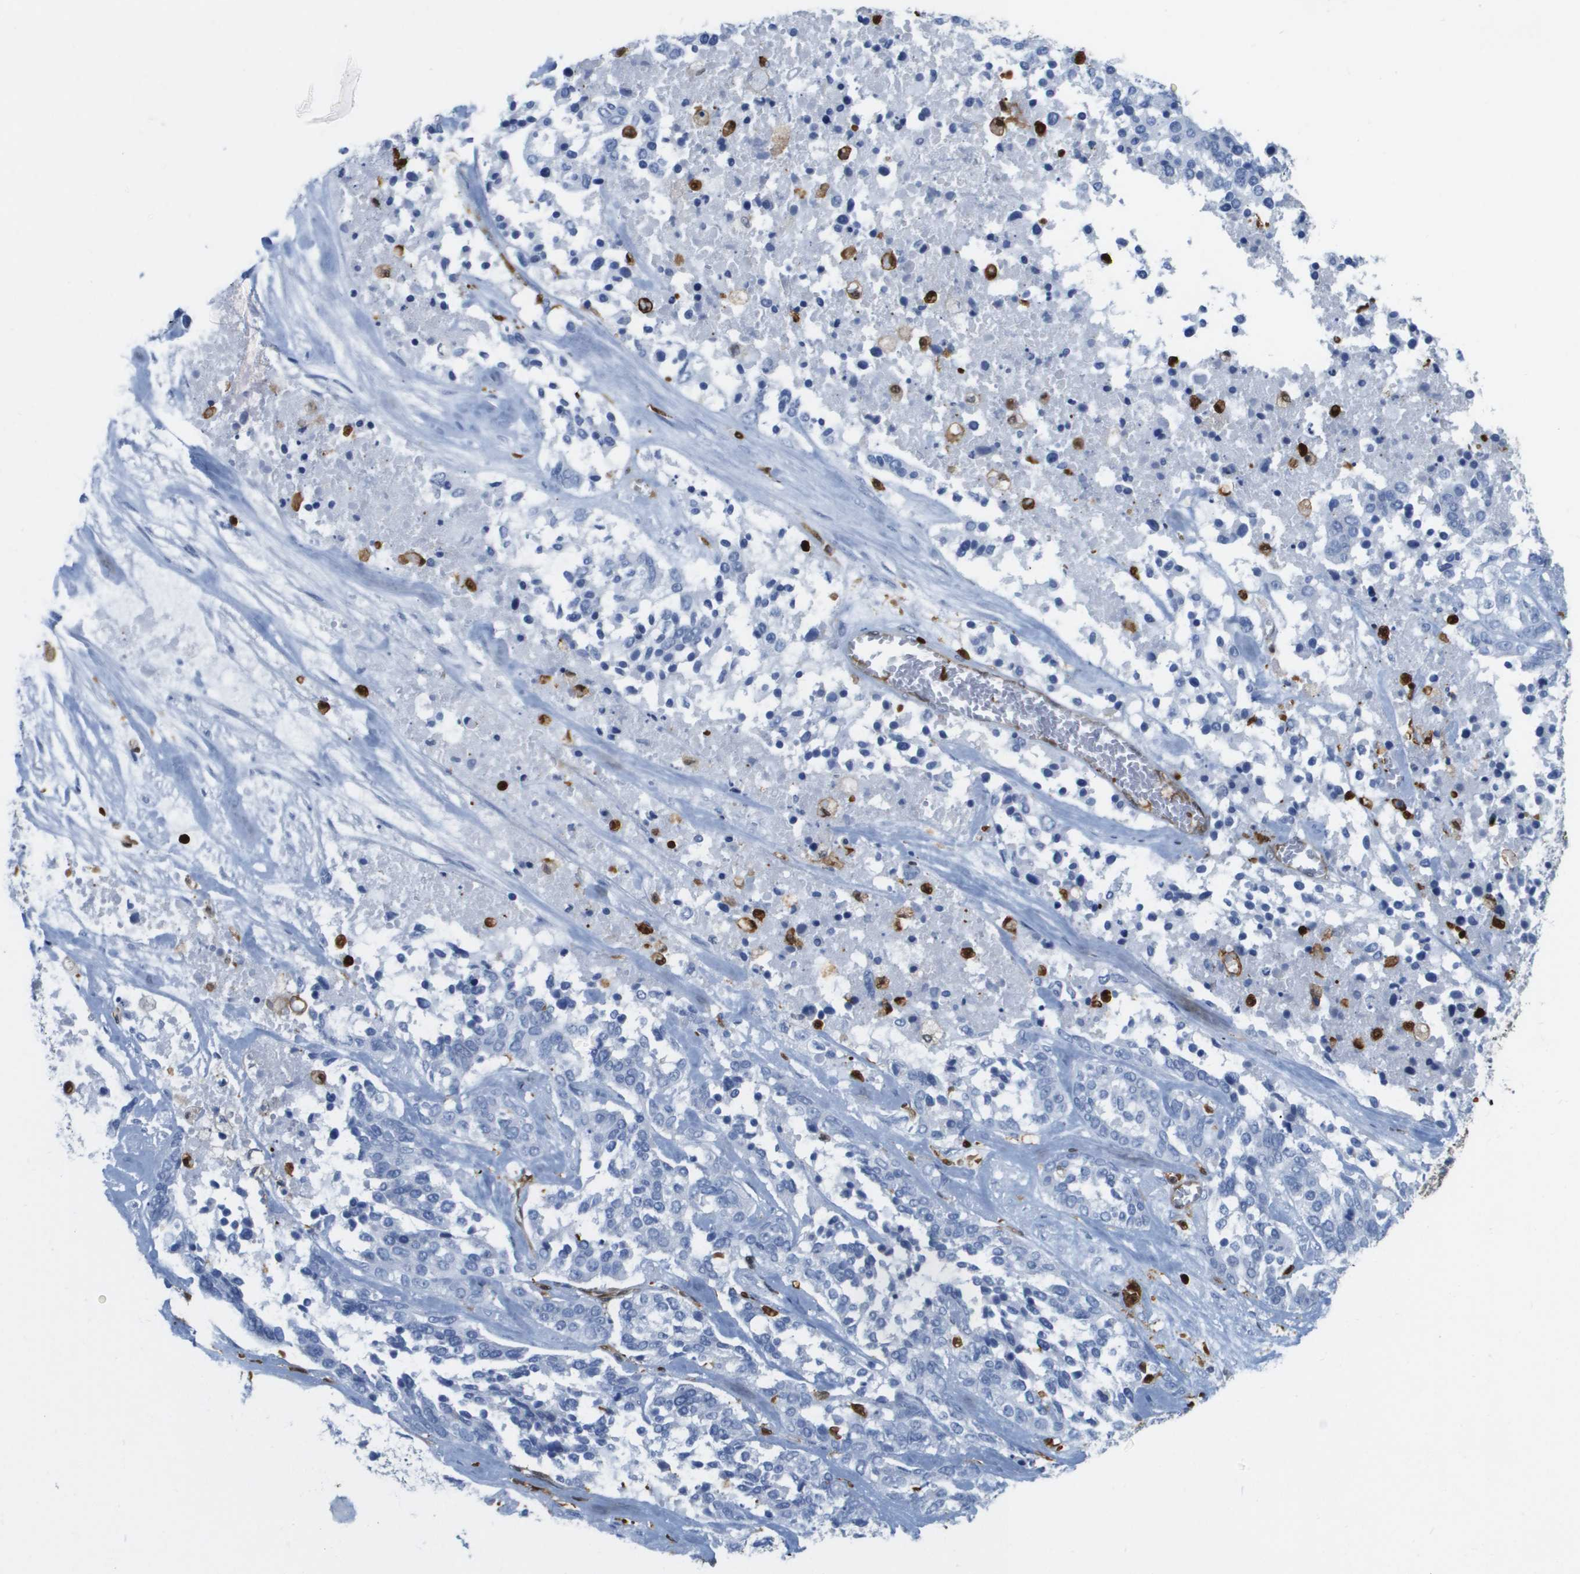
{"staining": {"intensity": "negative", "quantity": "none", "location": "none"}, "tissue": "ovarian cancer", "cell_type": "Tumor cells", "image_type": "cancer", "snomed": [{"axis": "morphology", "description": "Cystadenocarcinoma, serous, NOS"}, {"axis": "topography", "description": "Ovary"}], "caption": "Immunohistochemistry photomicrograph of ovarian cancer (serous cystadenocarcinoma) stained for a protein (brown), which reveals no positivity in tumor cells.", "gene": "DOCK5", "patient": {"sex": "female", "age": 44}}